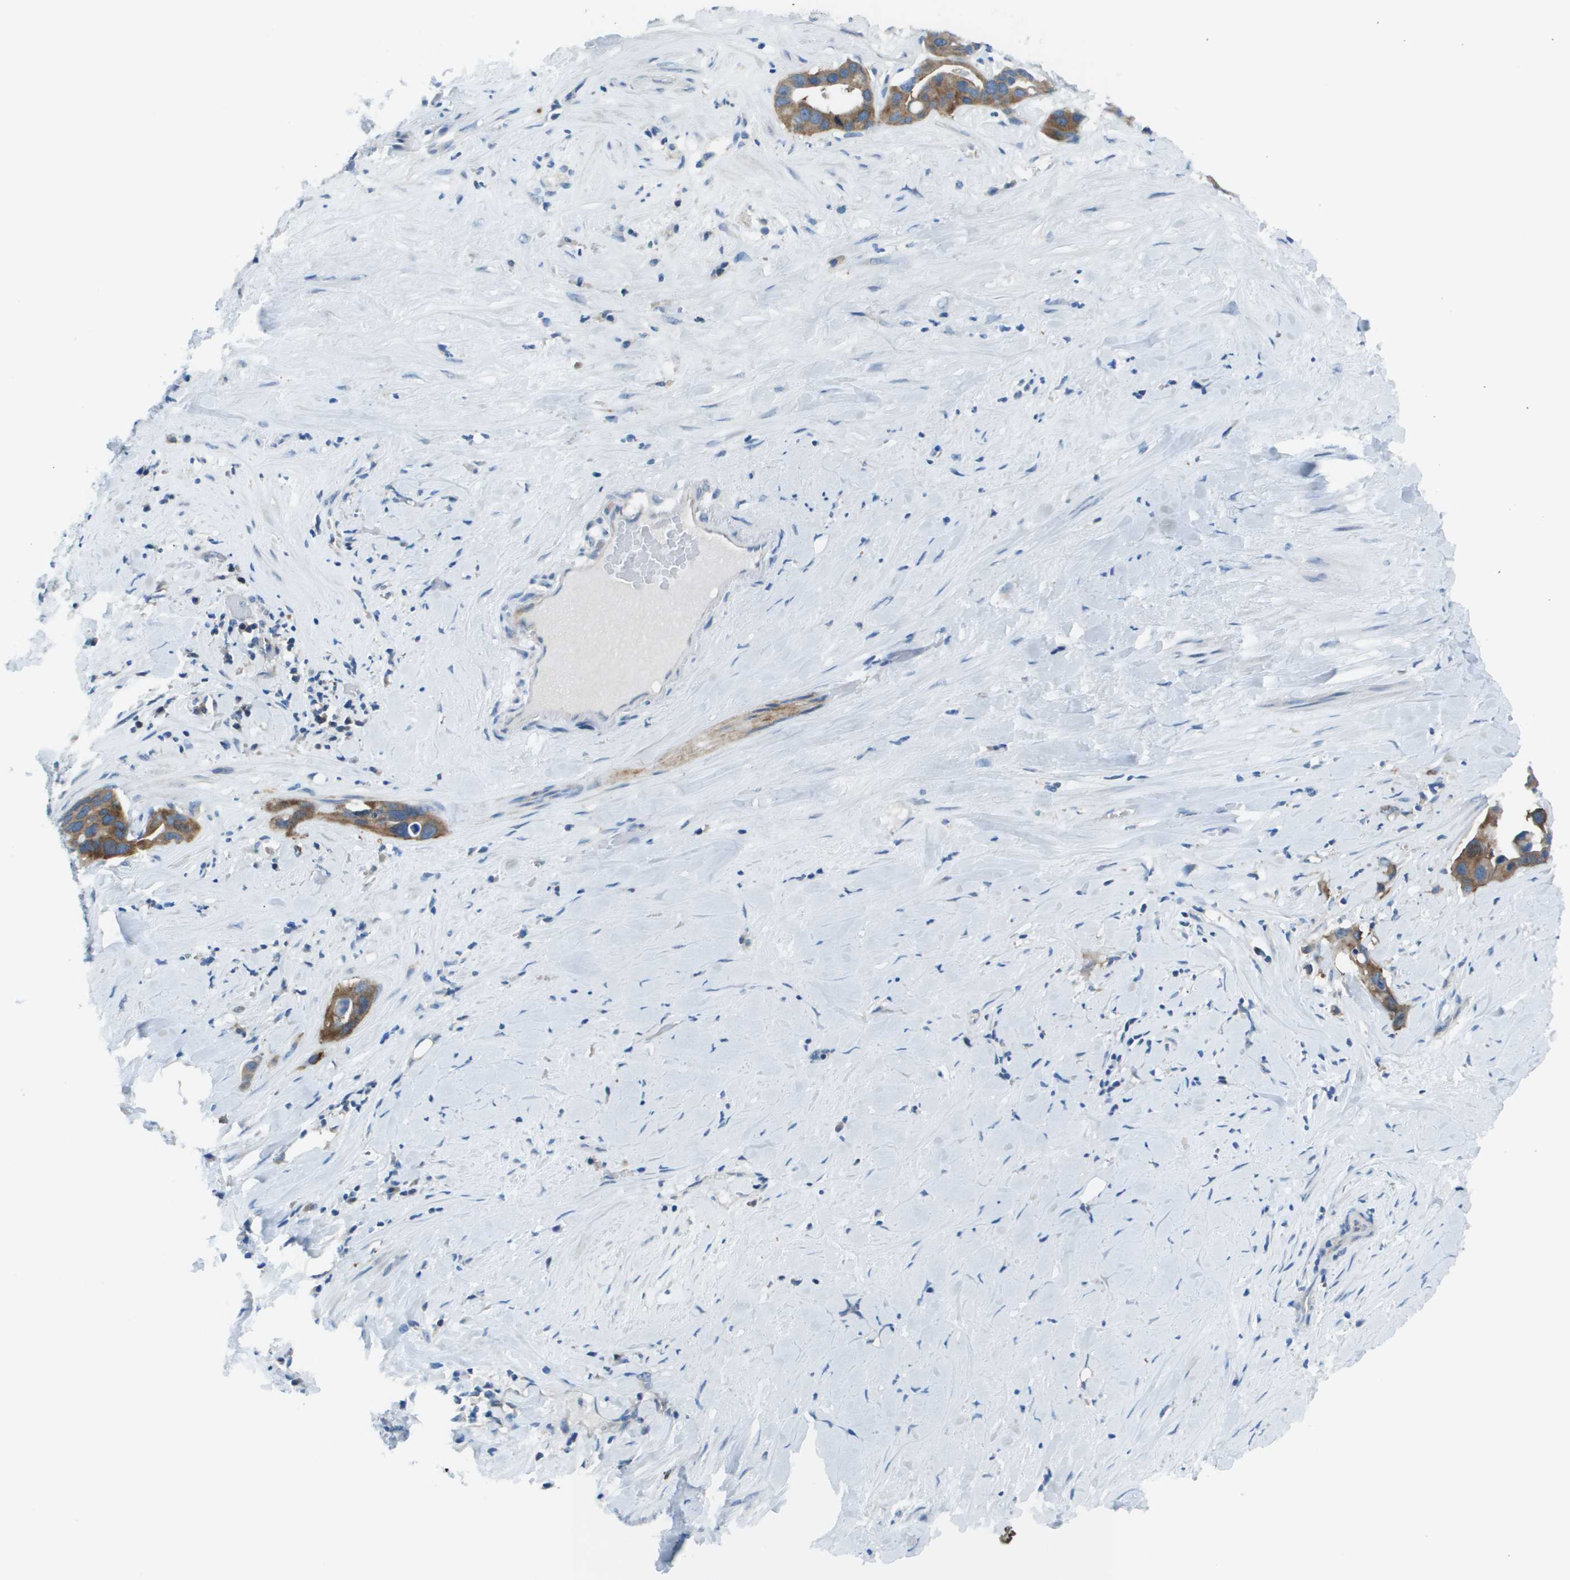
{"staining": {"intensity": "strong", "quantity": ">75%", "location": "cytoplasmic/membranous"}, "tissue": "liver cancer", "cell_type": "Tumor cells", "image_type": "cancer", "snomed": [{"axis": "morphology", "description": "Cholangiocarcinoma"}, {"axis": "topography", "description": "Liver"}], "caption": "A brown stain labels strong cytoplasmic/membranous staining of a protein in liver cancer (cholangiocarcinoma) tumor cells. (DAB (3,3'-diaminobenzidine) IHC with brightfield microscopy, high magnification).", "gene": "STIP1", "patient": {"sex": "female", "age": 65}}